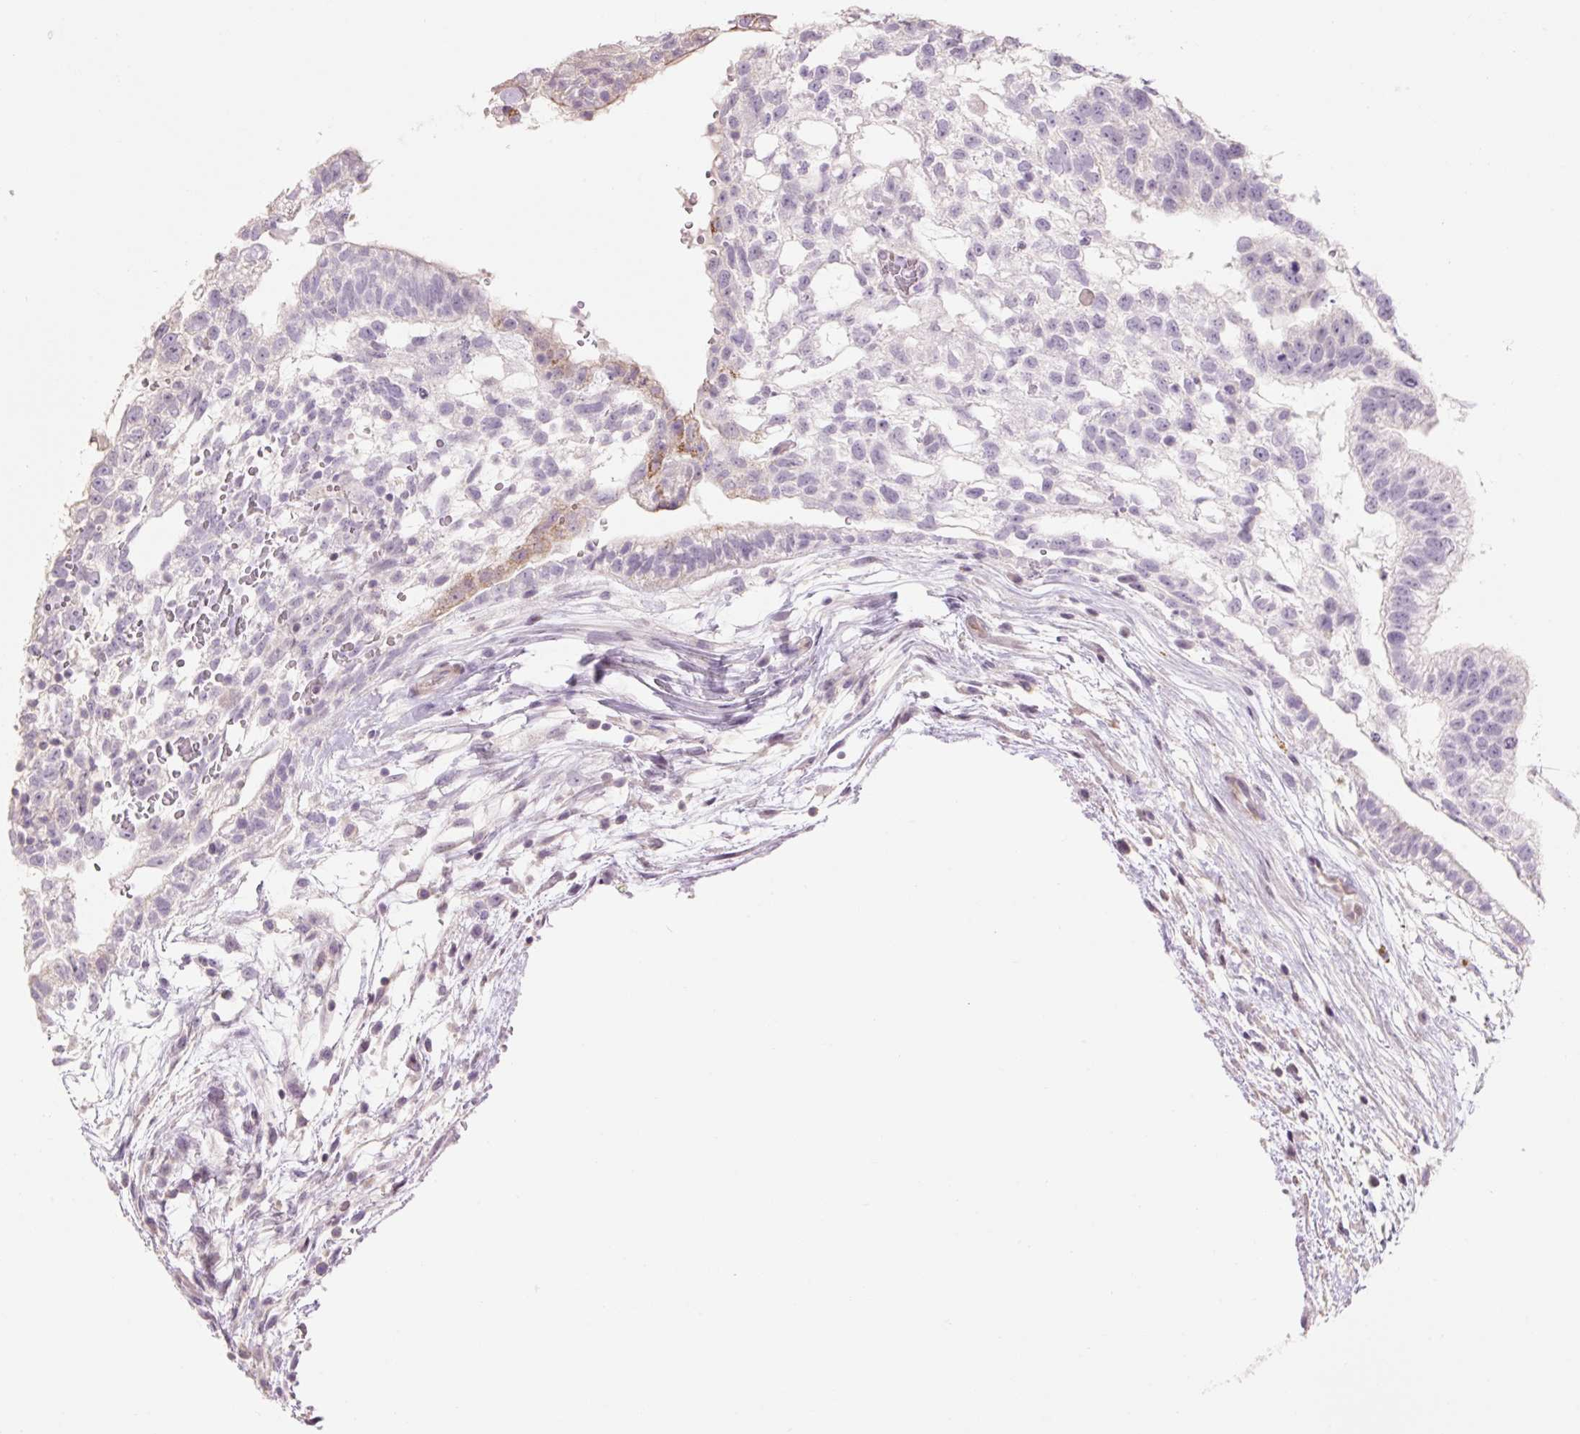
{"staining": {"intensity": "moderate", "quantity": "<25%", "location": "cytoplasmic/membranous"}, "tissue": "testis cancer", "cell_type": "Tumor cells", "image_type": "cancer", "snomed": [{"axis": "morphology", "description": "Carcinoma, Embryonal, NOS"}, {"axis": "topography", "description": "Testis"}], "caption": "Tumor cells display low levels of moderate cytoplasmic/membranous expression in about <25% of cells in human embryonal carcinoma (testis).", "gene": "ZNF552", "patient": {"sex": "male", "age": 32}}